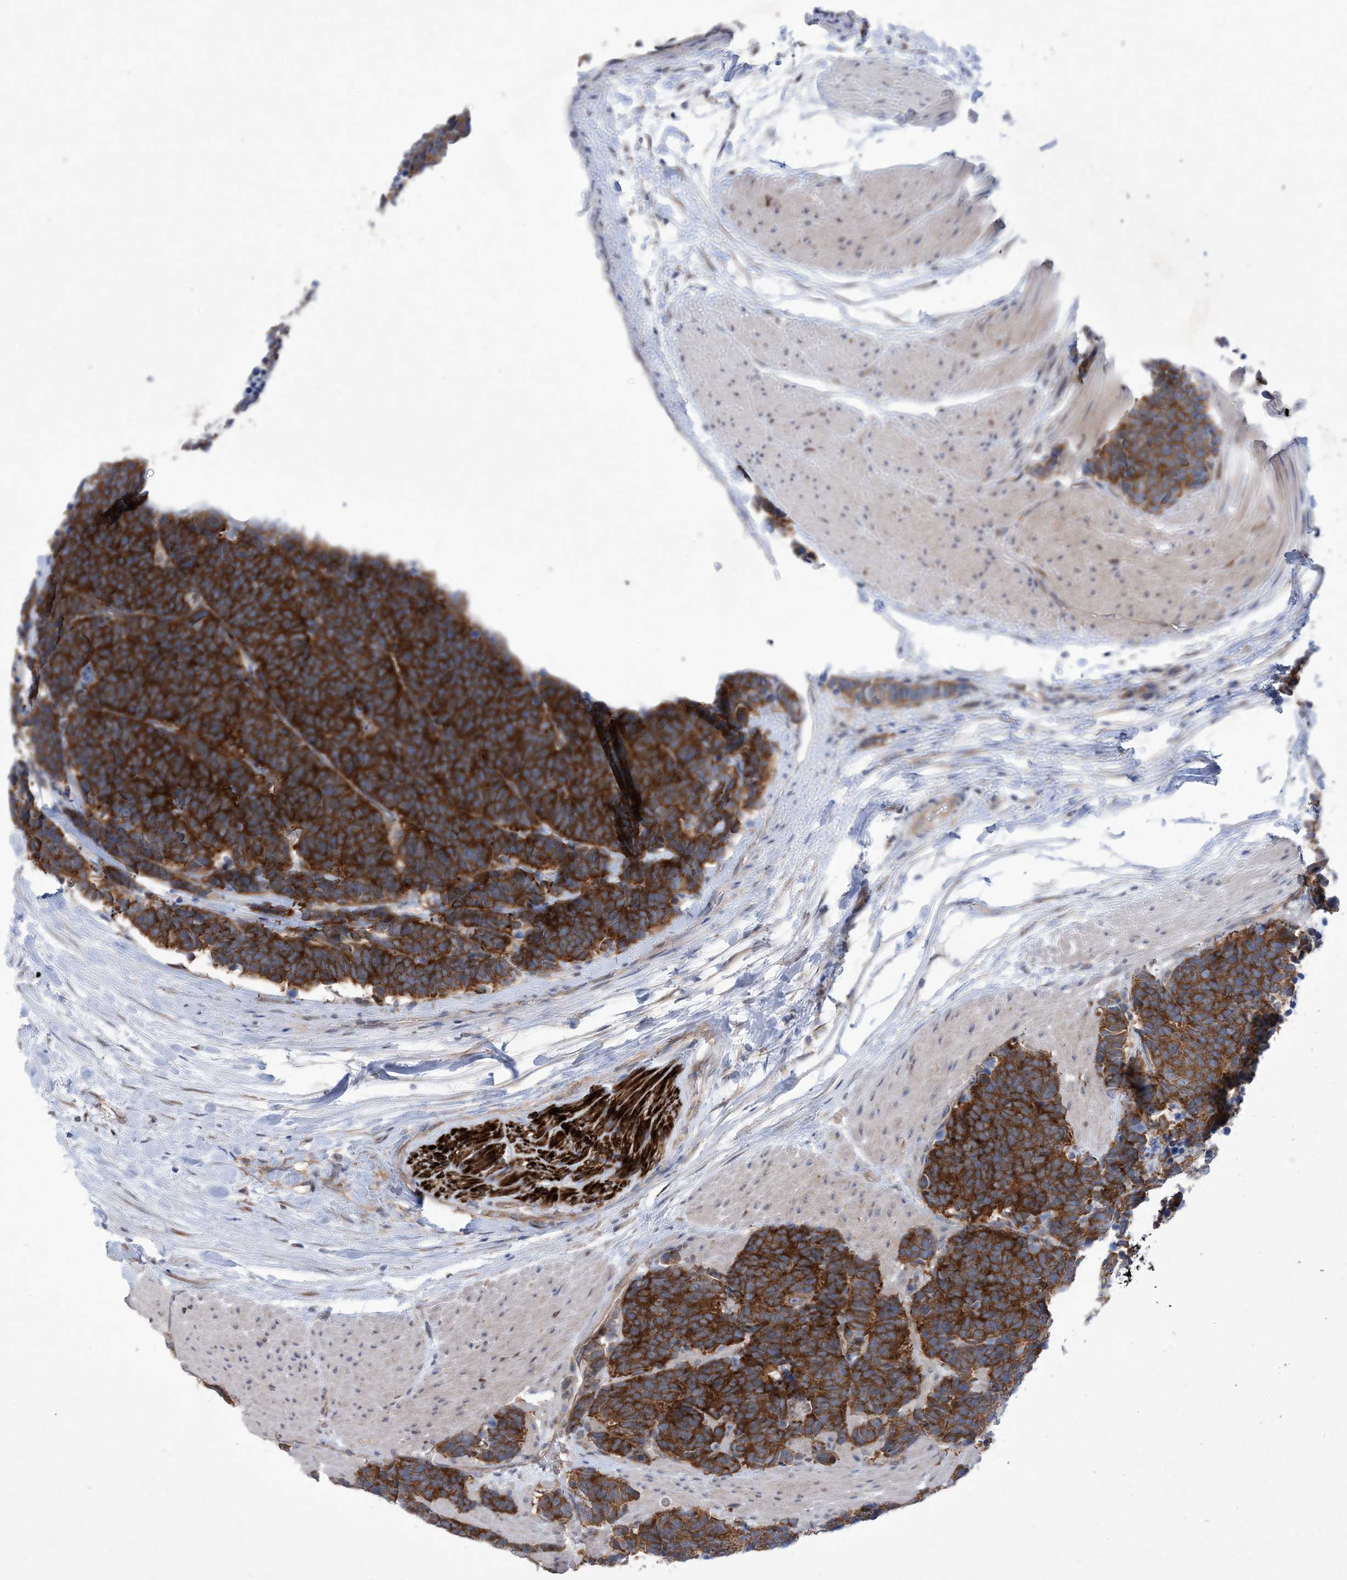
{"staining": {"intensity": "strong", "quantity": ">75%", "location": "cytoplasmic/membranous"}, "tissue": "carcinoid", "cell_type": "Tumor cells", "image_type": "cancer", "snomed": [{"axis": "morphology", "description": "Carcinoma, NOS"}, {"axis": "morphology", "description": "Carcinoid, malignant, NOS"}, {"axis": "topography", "description": "Urinary bladder"}], "caption": "A micrograph of malignant carcinoid stained for a protein displays strong cytoplasmic/membranous brown staining in tumor cells. (Brightfield microscopy of DAB IHC at high magnification).", "gene": "EHBP1", "patient": {"sex": "male", "age": 57}}